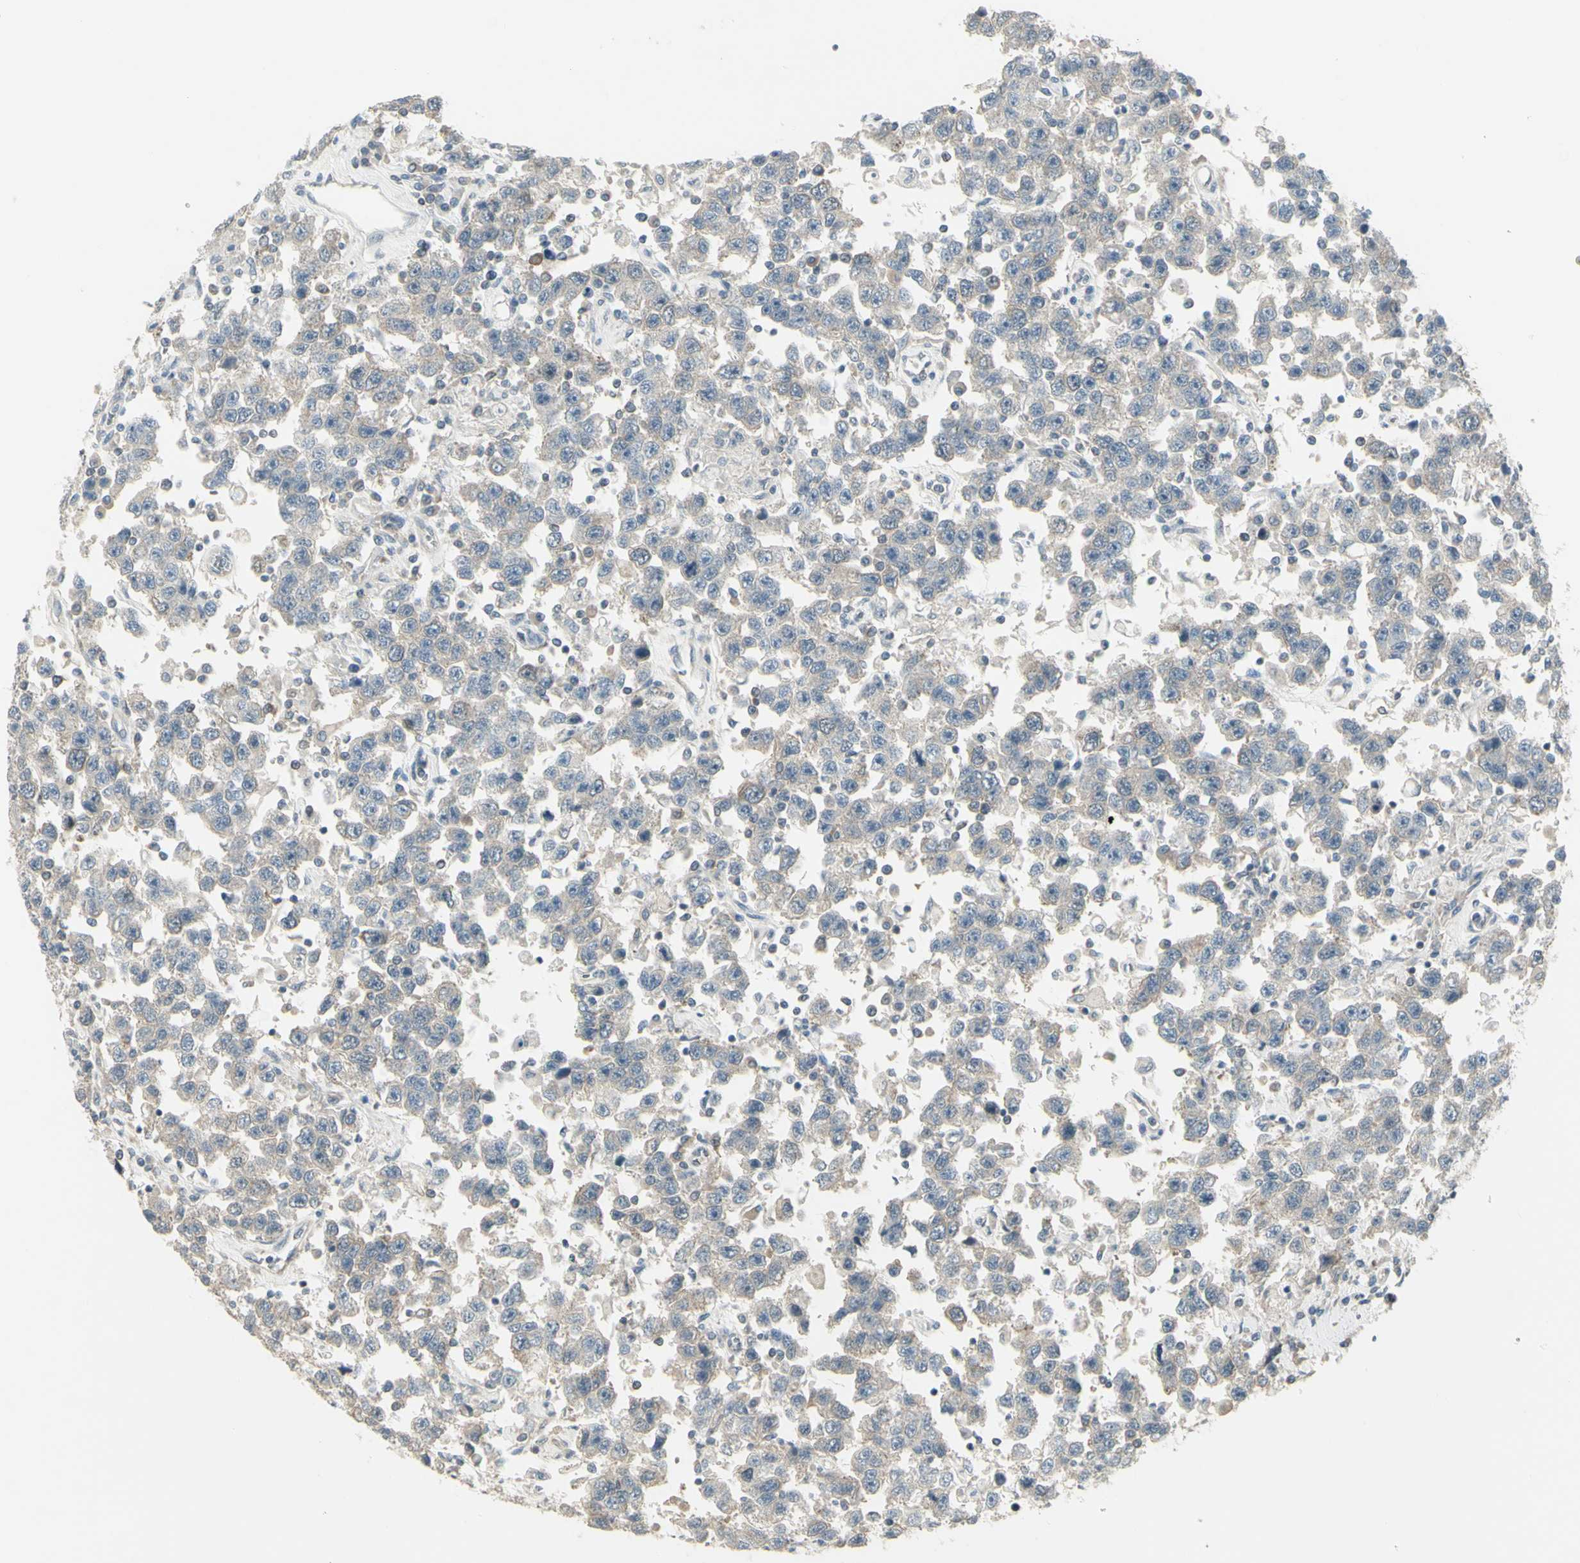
{"staining": {"intensity": "weak", "quantity": "25%-75%", "location": "cytoplasmic/membranous"}, "tissue": "testis cancer", "cell_type": "Tumor cells", "image_type": "cancer", "snomed": [{"axis": "morphology", "description": "Seminoma, NOS"}, {"axis": "topography", "description": "Testis"}], "caption": "Testis seminoma stained with a brown dye displays weak cytoplasmic/membranous positive expression in approximately 25%-75% of tumor cells.", "gene": "CCNB2", "patient": {"sex": "male", "age": 41}}